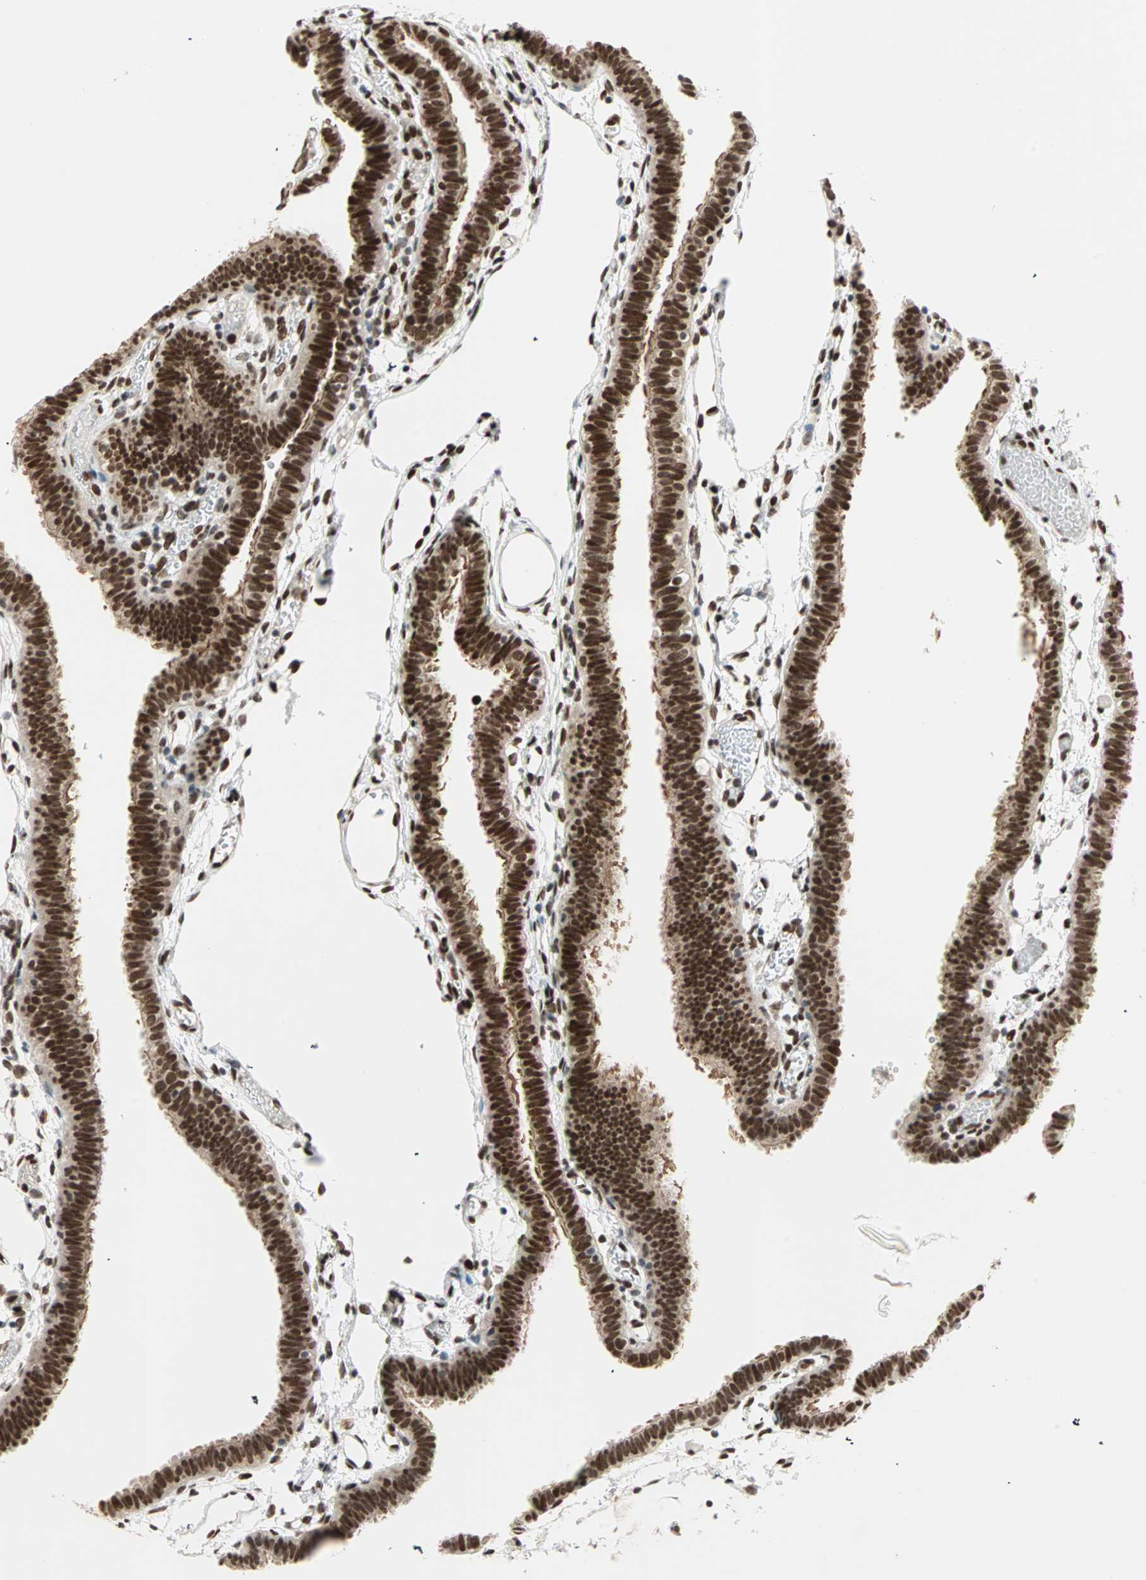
{"staining": {"intensity": "strong", "quantity": ">75%", "location": "nuclear"}, "tissue": "fallopian tube", "cell_type": "Glandular cells", "image_type": "normal", "snomed": [{"axis": "morphology", "description": "Normal tissue, NOS"}, {"axis": "topography", "description": "Fallopian tube"}], "caption": "This is an image of immunohistochemistry staining of normal fallopian tube, which shows strong positivity in the nuclear of glandular cells.", "gene": "BLM", "patient": {"sex": "female", "age": 29}}